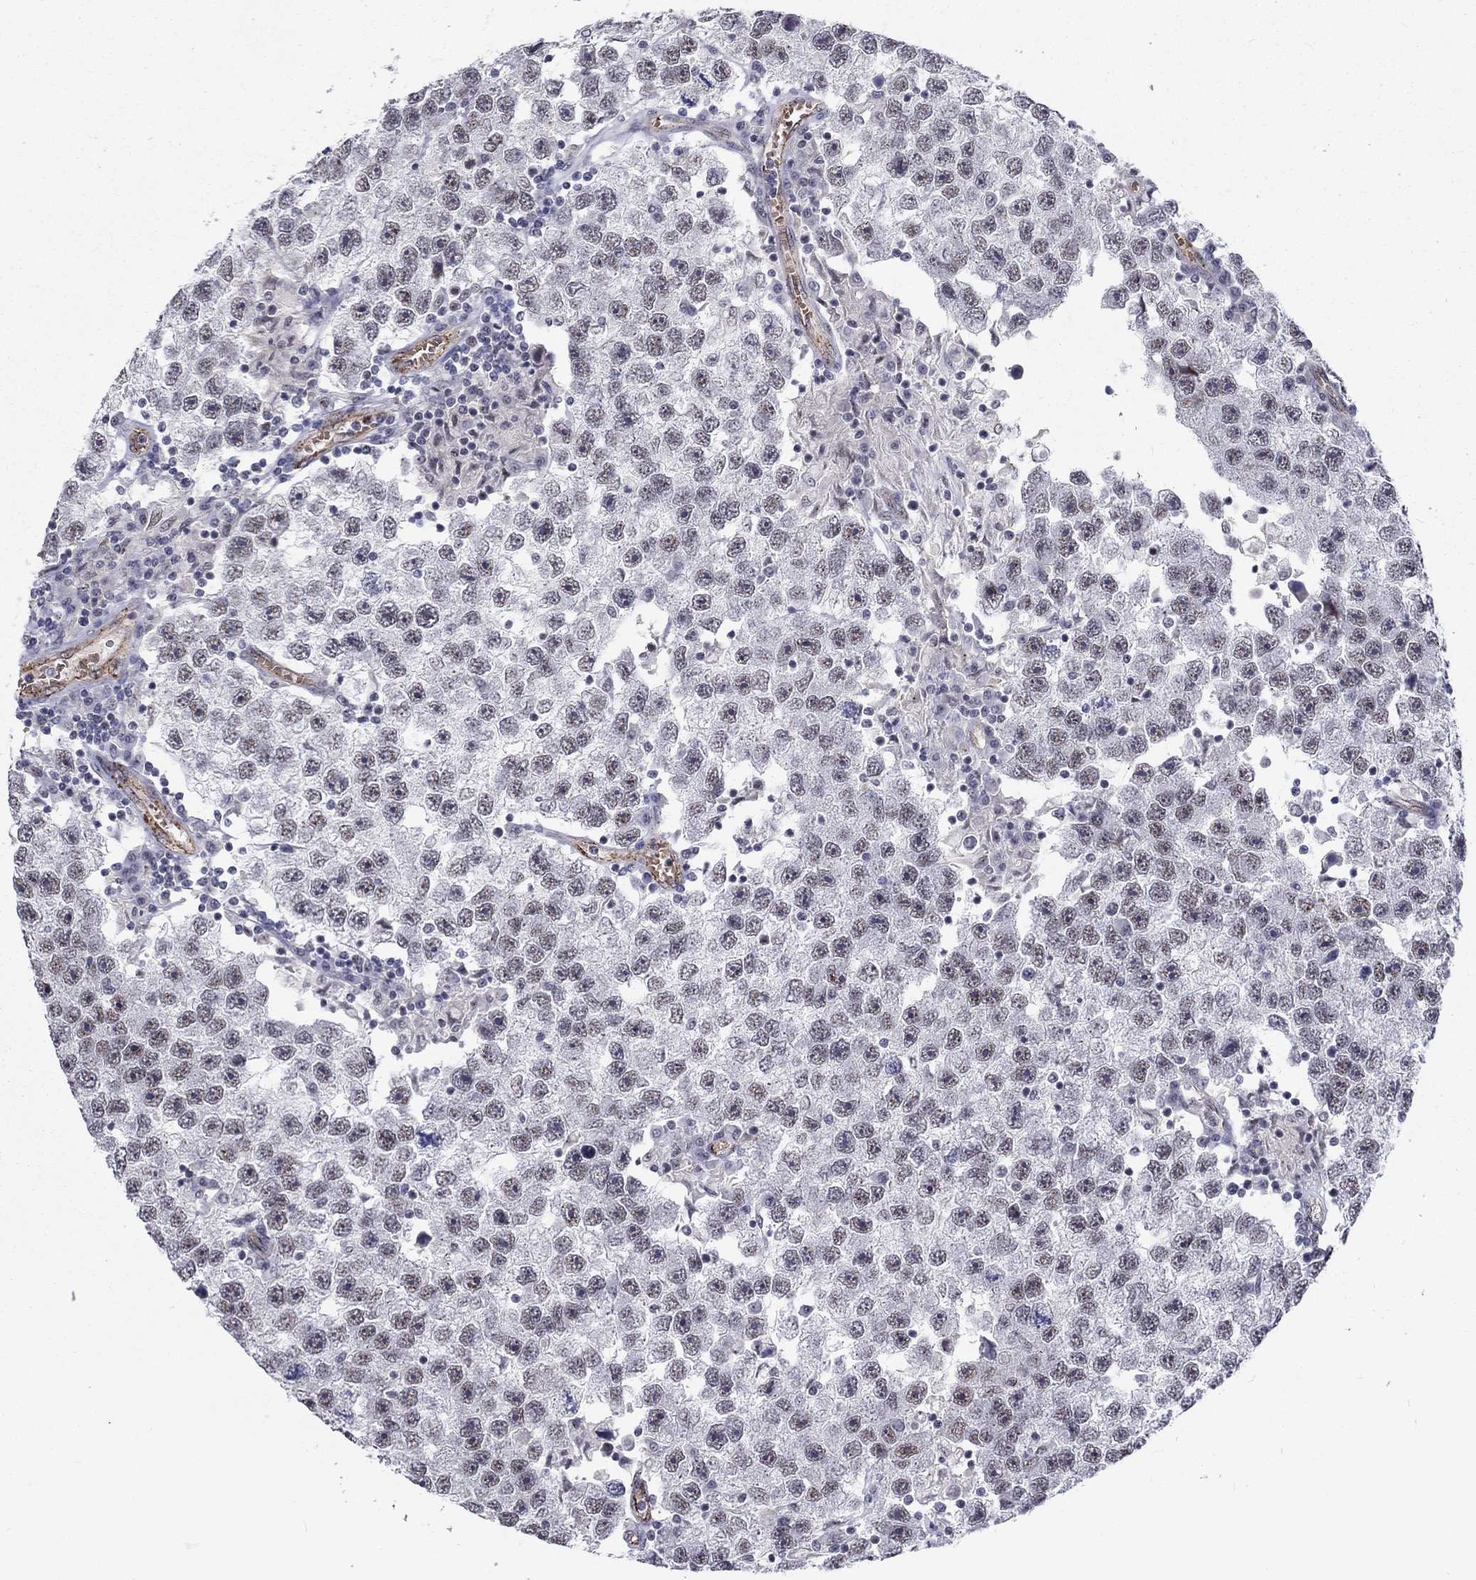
{"staining": {"intensity": "negative", "quantity": "none", "location": "none"}, "tissue": "testis cancer", "cell_type": "Tumor cells", "image_type": "cancer", "snomed": [{"axis": "morphology", "description": "Seminoma, NOS"}, {"axis": "topography", "description": "Testis"}], "caption": "The micrograph demonstrates no significant expression in tumor cells of testis cancer.", "gene": "ZBED1", "patient": {"sex": "male", "age": 26}}